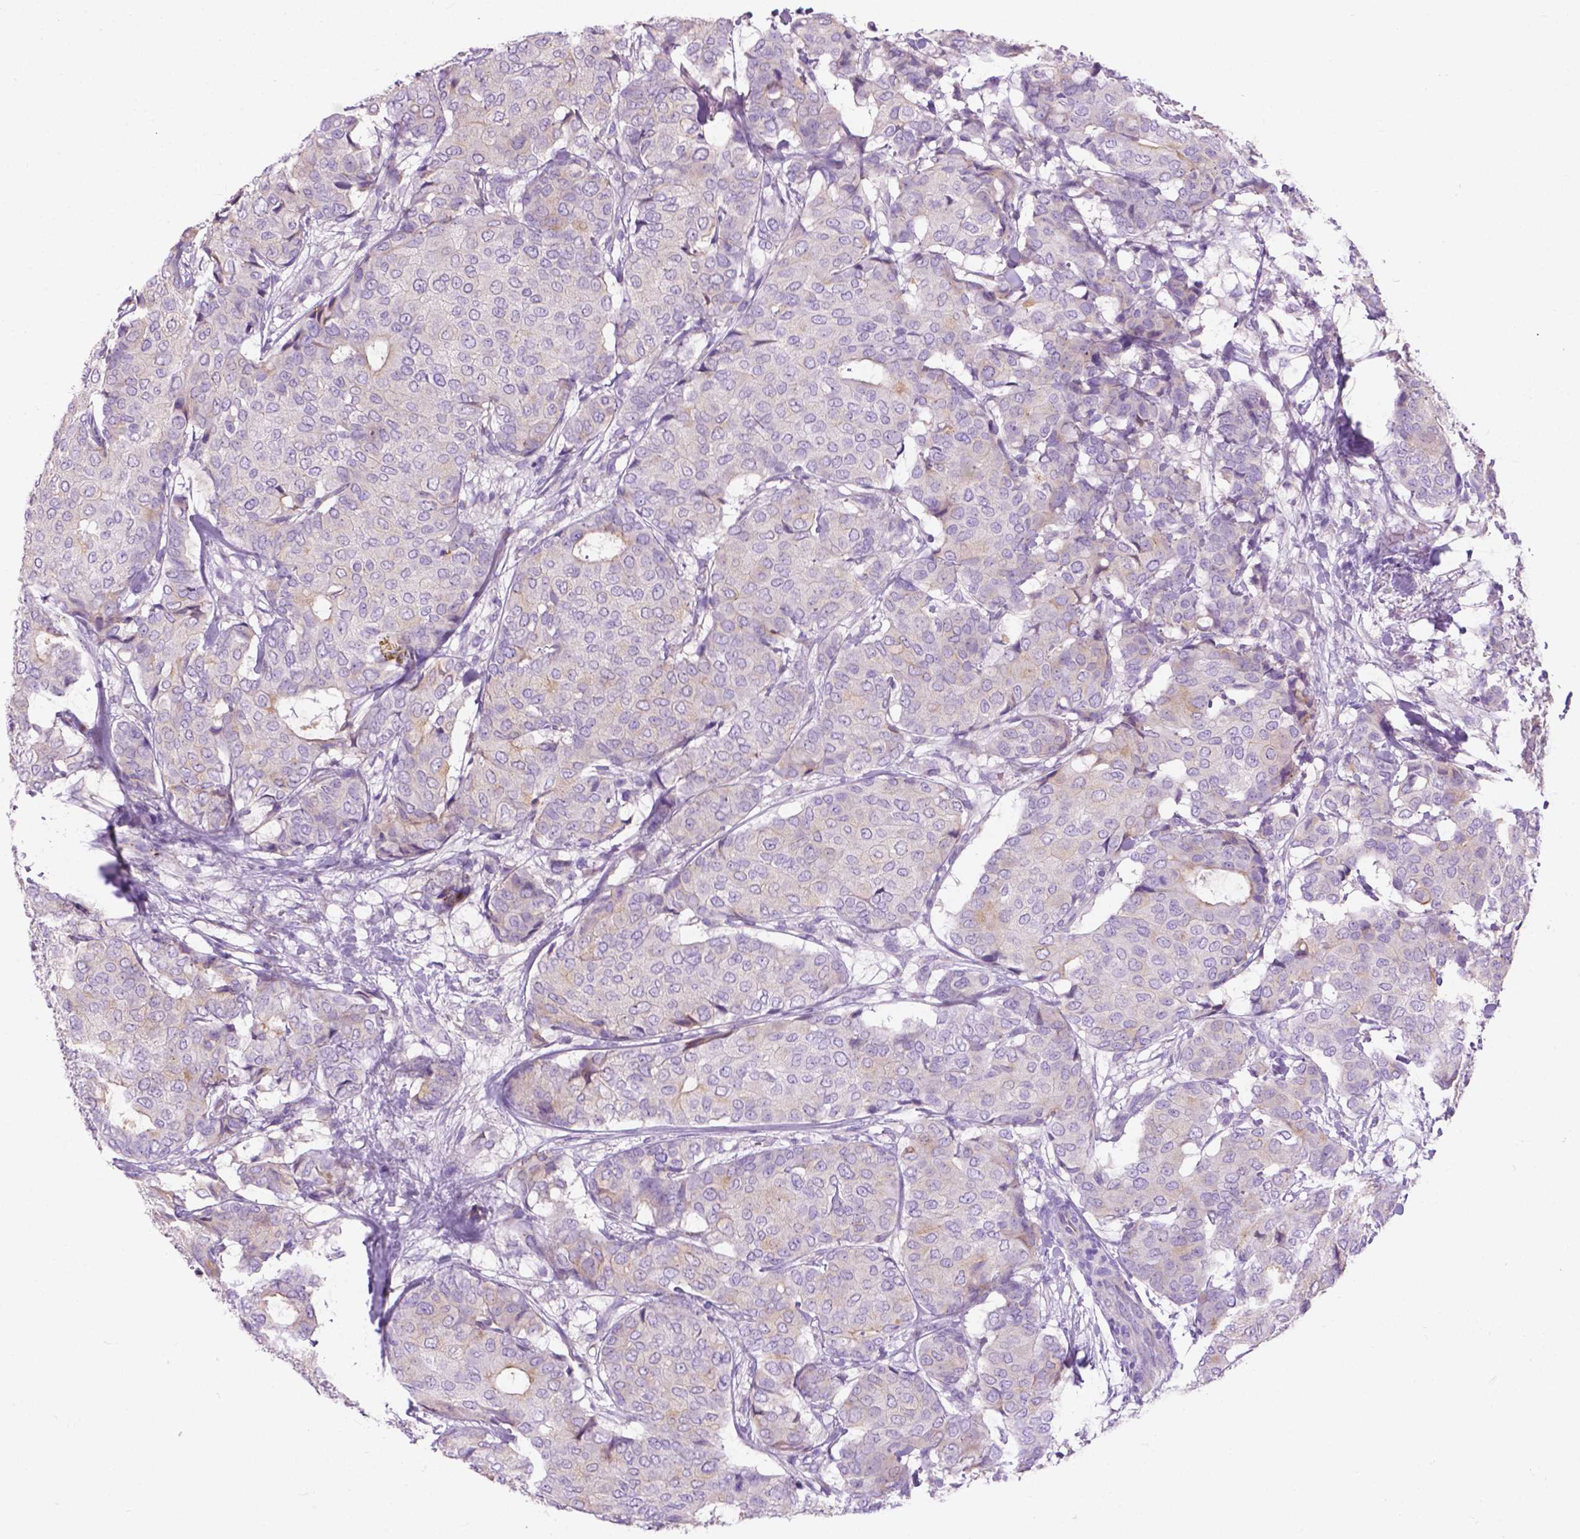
{"staining": {"intensity": "weak", "quantity": "<25%", "location": "cytoplasmic/membranous"}, "tissue": "breast cancer", "cell_type": "Tumor cells", "image_type": "cancer", "snomed": [{"axis": "morphology", "description": "Duct carcinoma"}, {"axis": "topography", "description": "Breast"}], "caption": "Human breast infiltrating ductal carcinoma stained for a protein using immunohistochemistry (IHC) shows no positivity in tumor cells.", "gene": "NOXO1", "patient": {"sex": "female", "age": 75}}